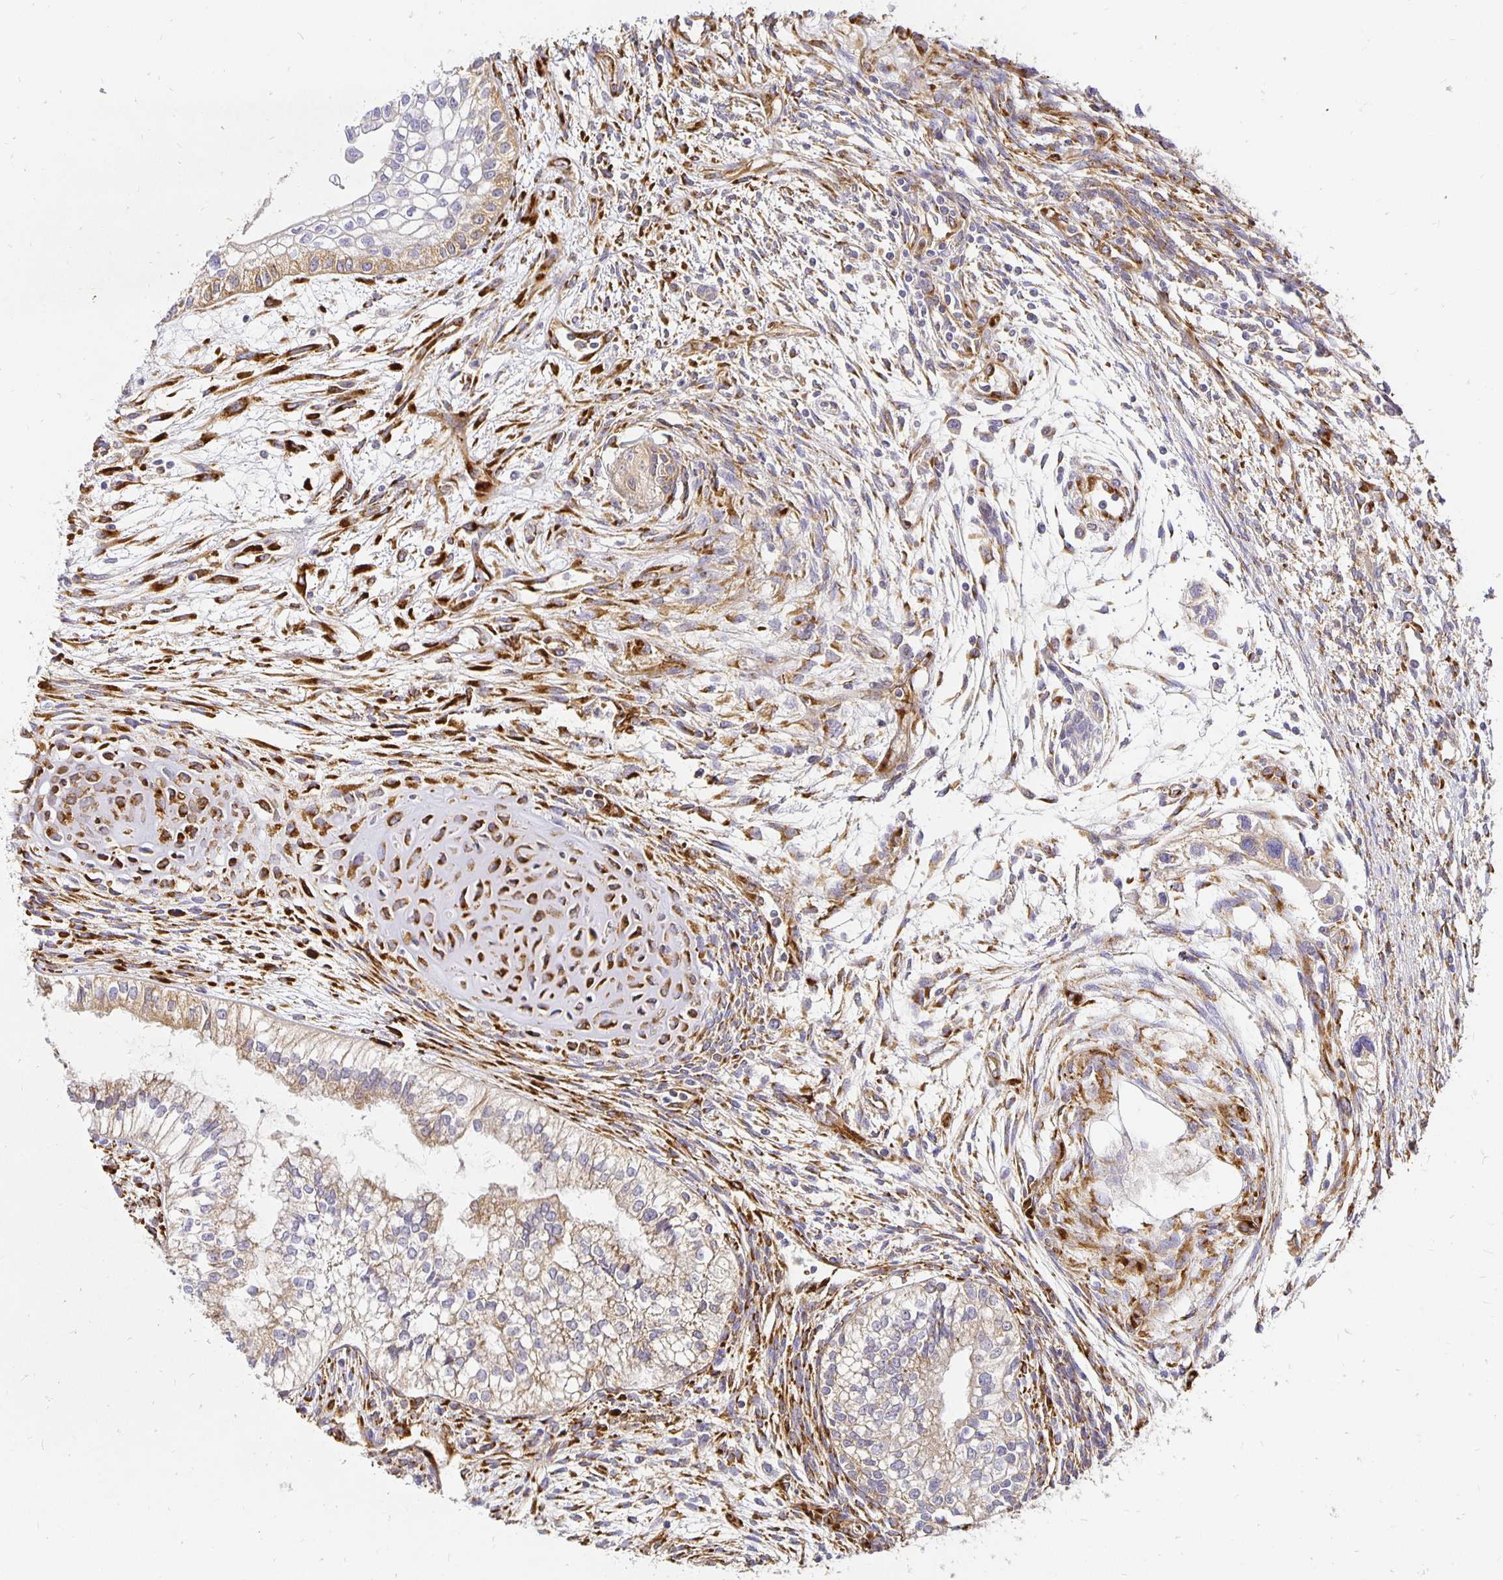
{"staining": {"intensity": "weak", "quantity": "25%-75%", "location": "cytoplasmic/membranous"}, "tissue": "testis cancer", "cell_type": "Tumor cells", "image_type": "cancer", "snomed": [{"axis": "morphology", "description": "Carcinoma, Embryonal, NOS"}, {"axis": "topography", "description": "Testis"}], "caption": "Immunohistochemical staining of testis cancer (embryonal carcinoma) exhibits low levels of weak cytoplasmic/membranous protein expression in about 25%-75% of tumor cells.", "gene": "PLOD1", "patient": {"sex": "male", "age": 37}}